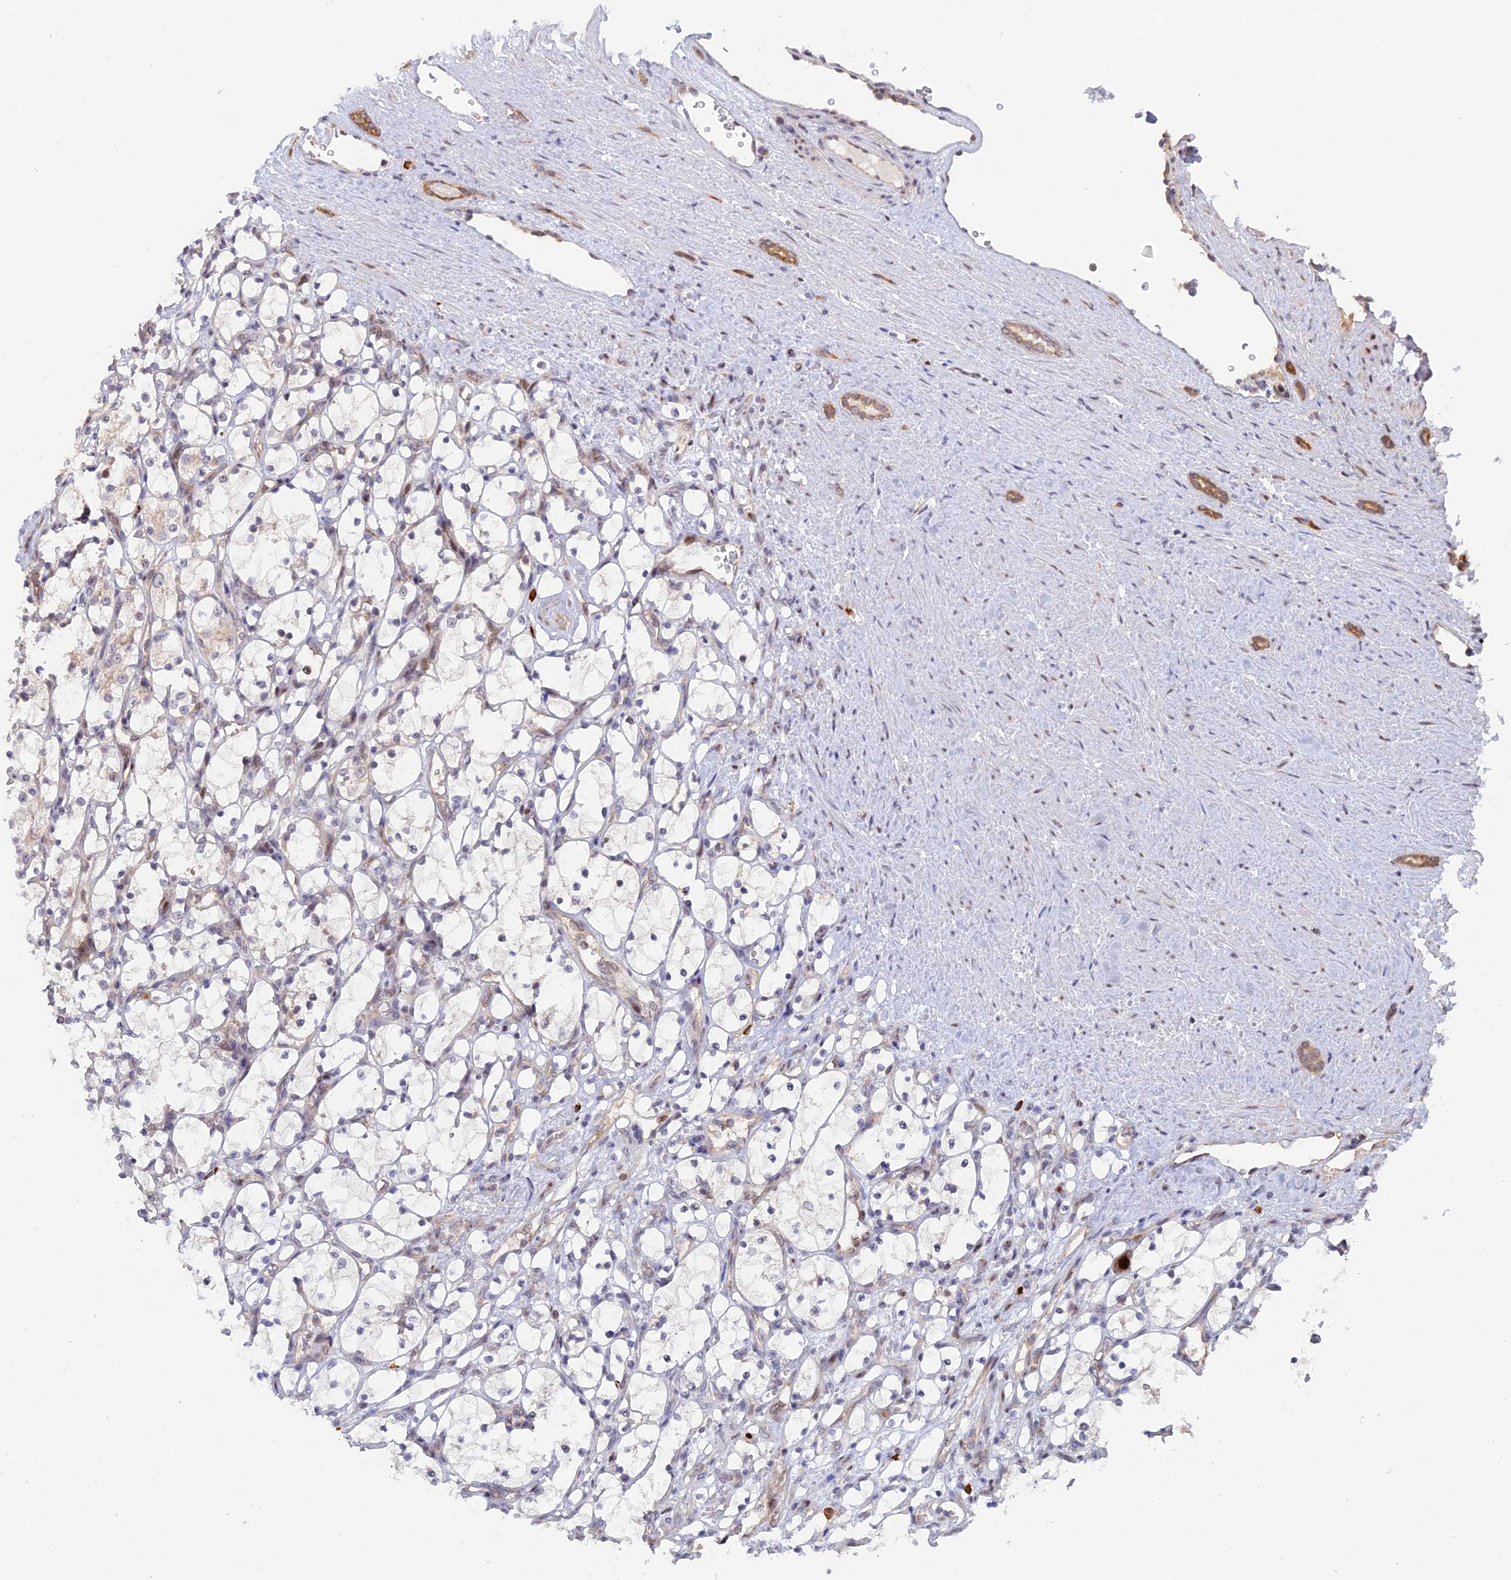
{"staining": {"intensity": "negative", "quantity": "none", "location": "none"}, "tissue": "renal cancer", "cell_type": "Tumor cells", "image_type": "cancer", "snomed": [{"axis": "morphology", "description": "Adenocarcinoma, NOS"}, {"axis": "topography", "description": "Kidney"}], "caption": "Human renal cancer (adenocarcinoma) stained for a protein using immunohistochemistry shows no staining in tumor cells.", "gene": "GSKIP", "patient": {"sex": "female", "age": 69}}